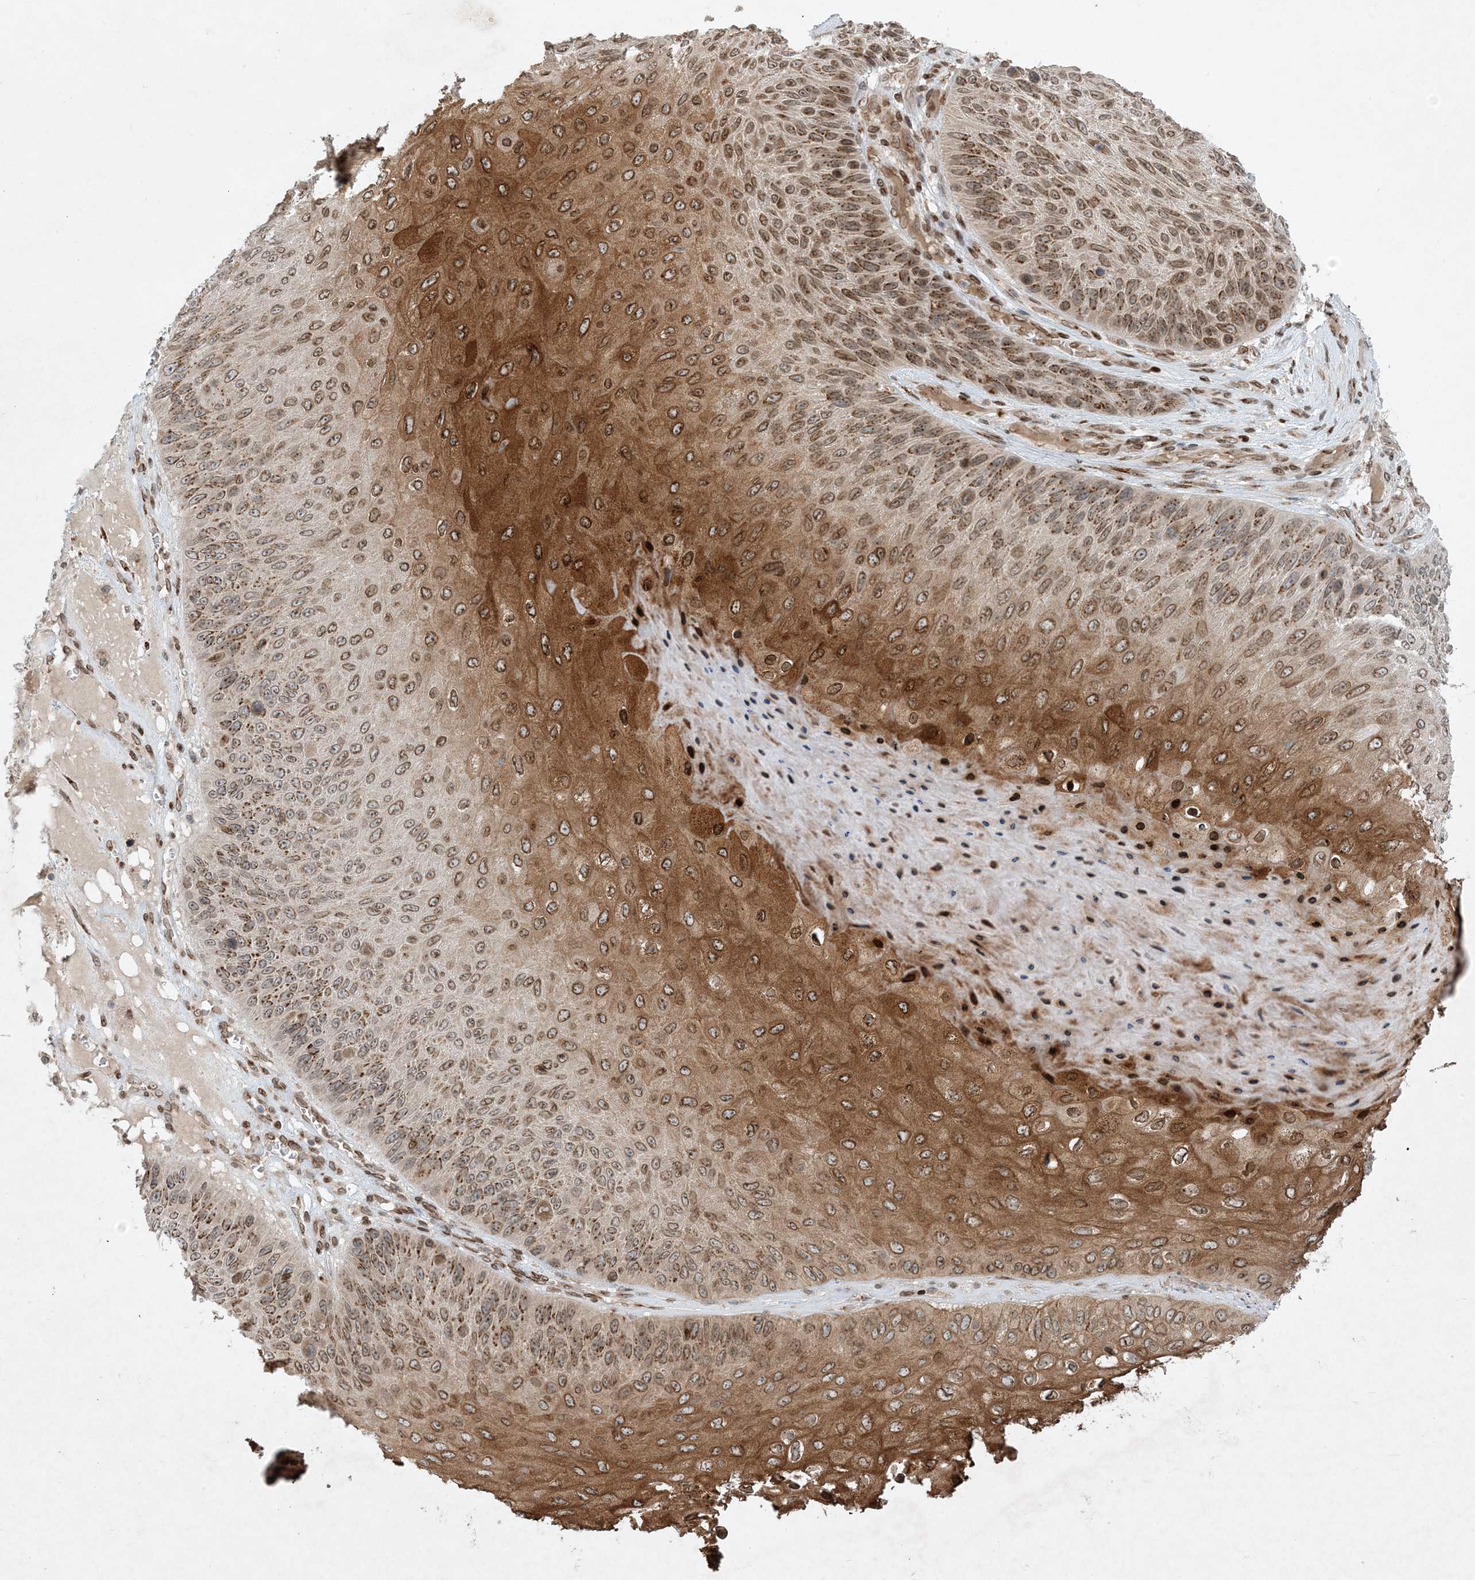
{"staining": {"intensity": "strong", "quantity": "25%-75%", "location": "cytoplasmic/membranous,nuclear"}, "tissue": "skin cancer", "cell_type": "Tumor cells", "image_type": "cancer", "snomed": [{"axis": "morphology", "description": "Squamous cell carcinoma, NOS"}, {"axis": "topography", "description": "Skin"}], "caption": "IHC image of neoplastic tissue: skin squamous cell carcinoma stained using immunohistochemistry shows high levels of strong protein expression localized specifically in the cytoplasmic/membranous and nuclear of tumor cells, appearing as a cytoplasmic/membranous and nuclear brown color.", "gene": "SLC35A2", "patient": {"sex": "female", "age": 88}}